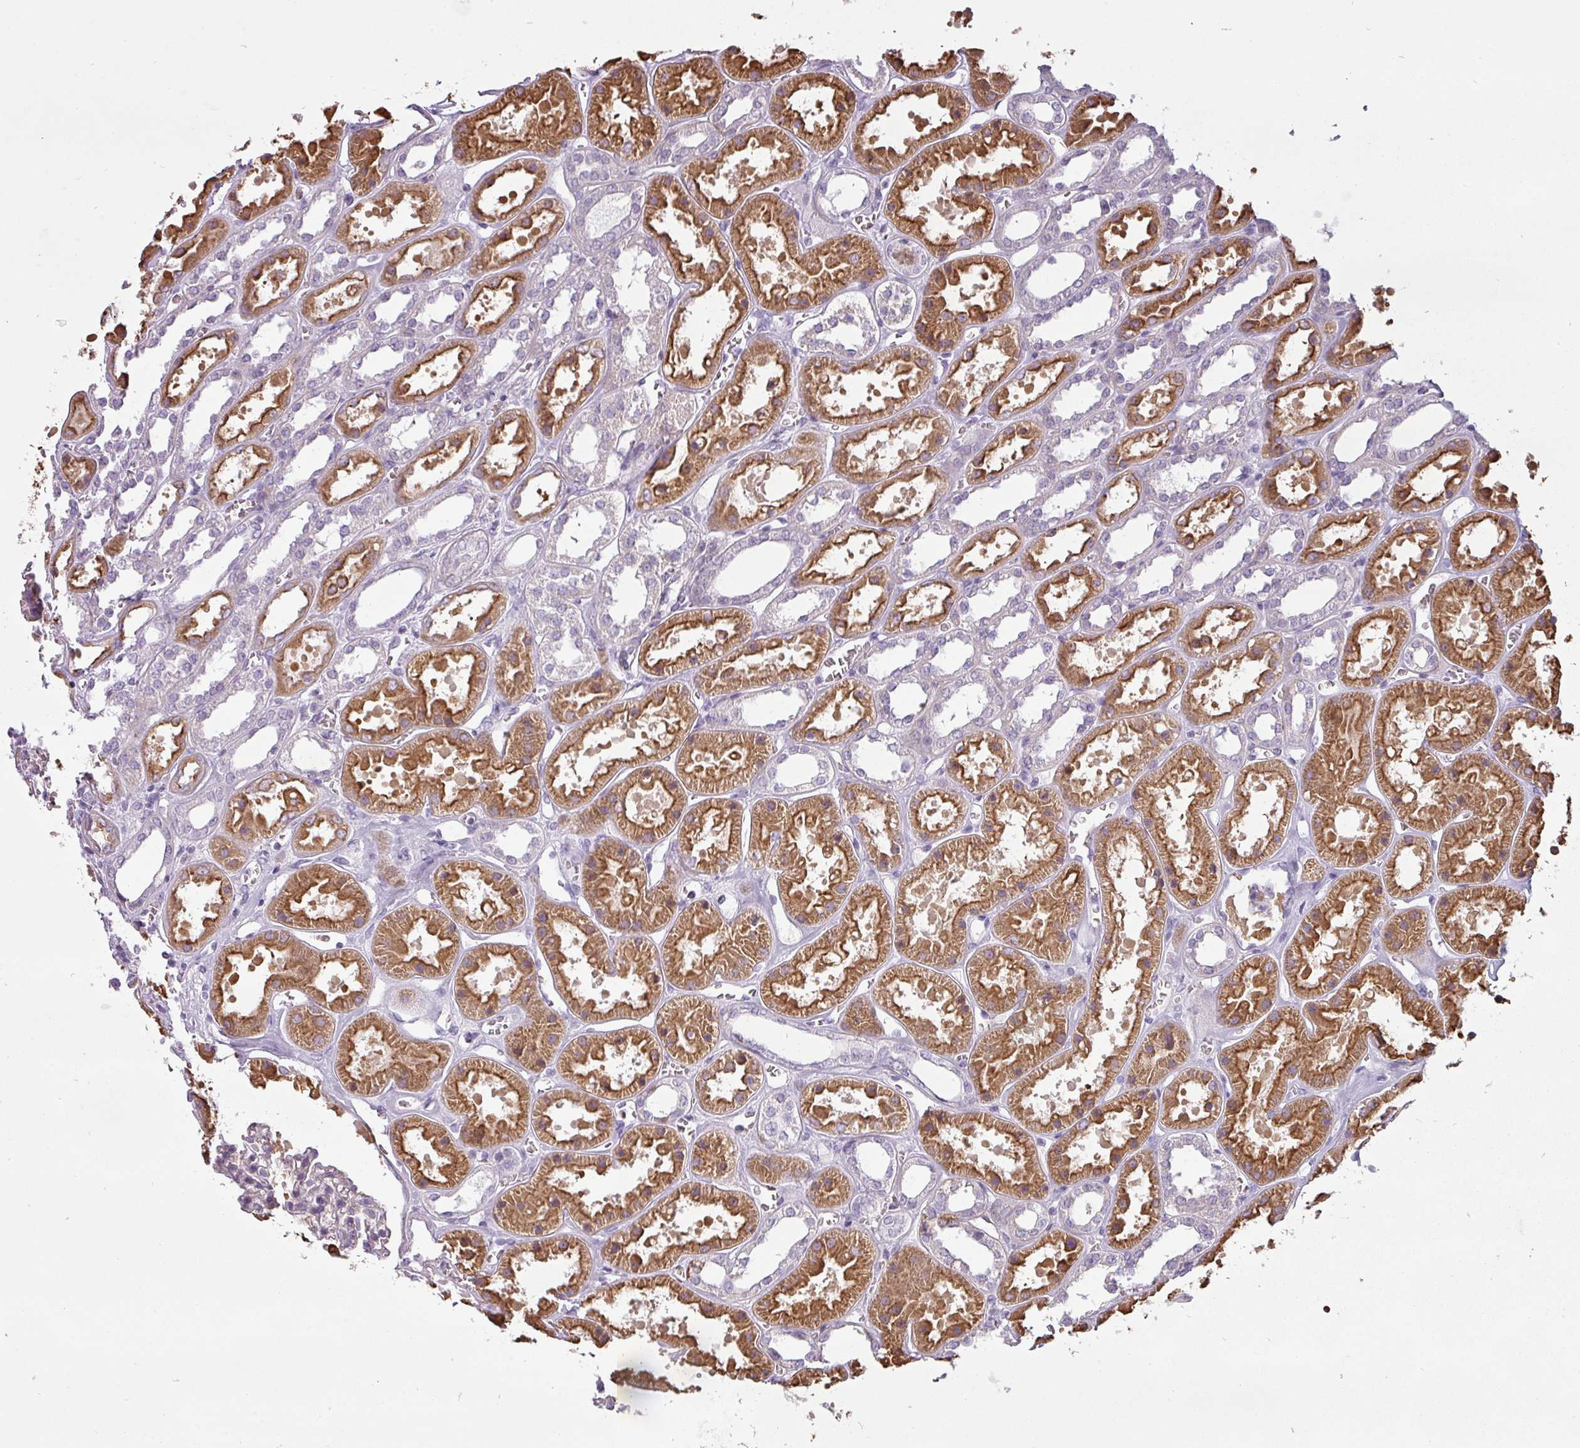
{"staining": {"intensity": "negative", "quantity": "none", "location": "none"}, "tissue": "kidney", "cell_type": "Cells in glomeruli", "image_type": "normal", "snomed": [{"axis": "morphology", "description": "Normal tissue, NOS"}, {"axis": "topography", "description": "Kidney"}], "caption": "Photomicrograph shows no significant protein positivity in cells in glomeruli of benign kidney. (DAB immunohistochemistry with hematoxylin counter stain).", "gene": "CHRDL1", "patient": {"sex": "female", "age": 41}}